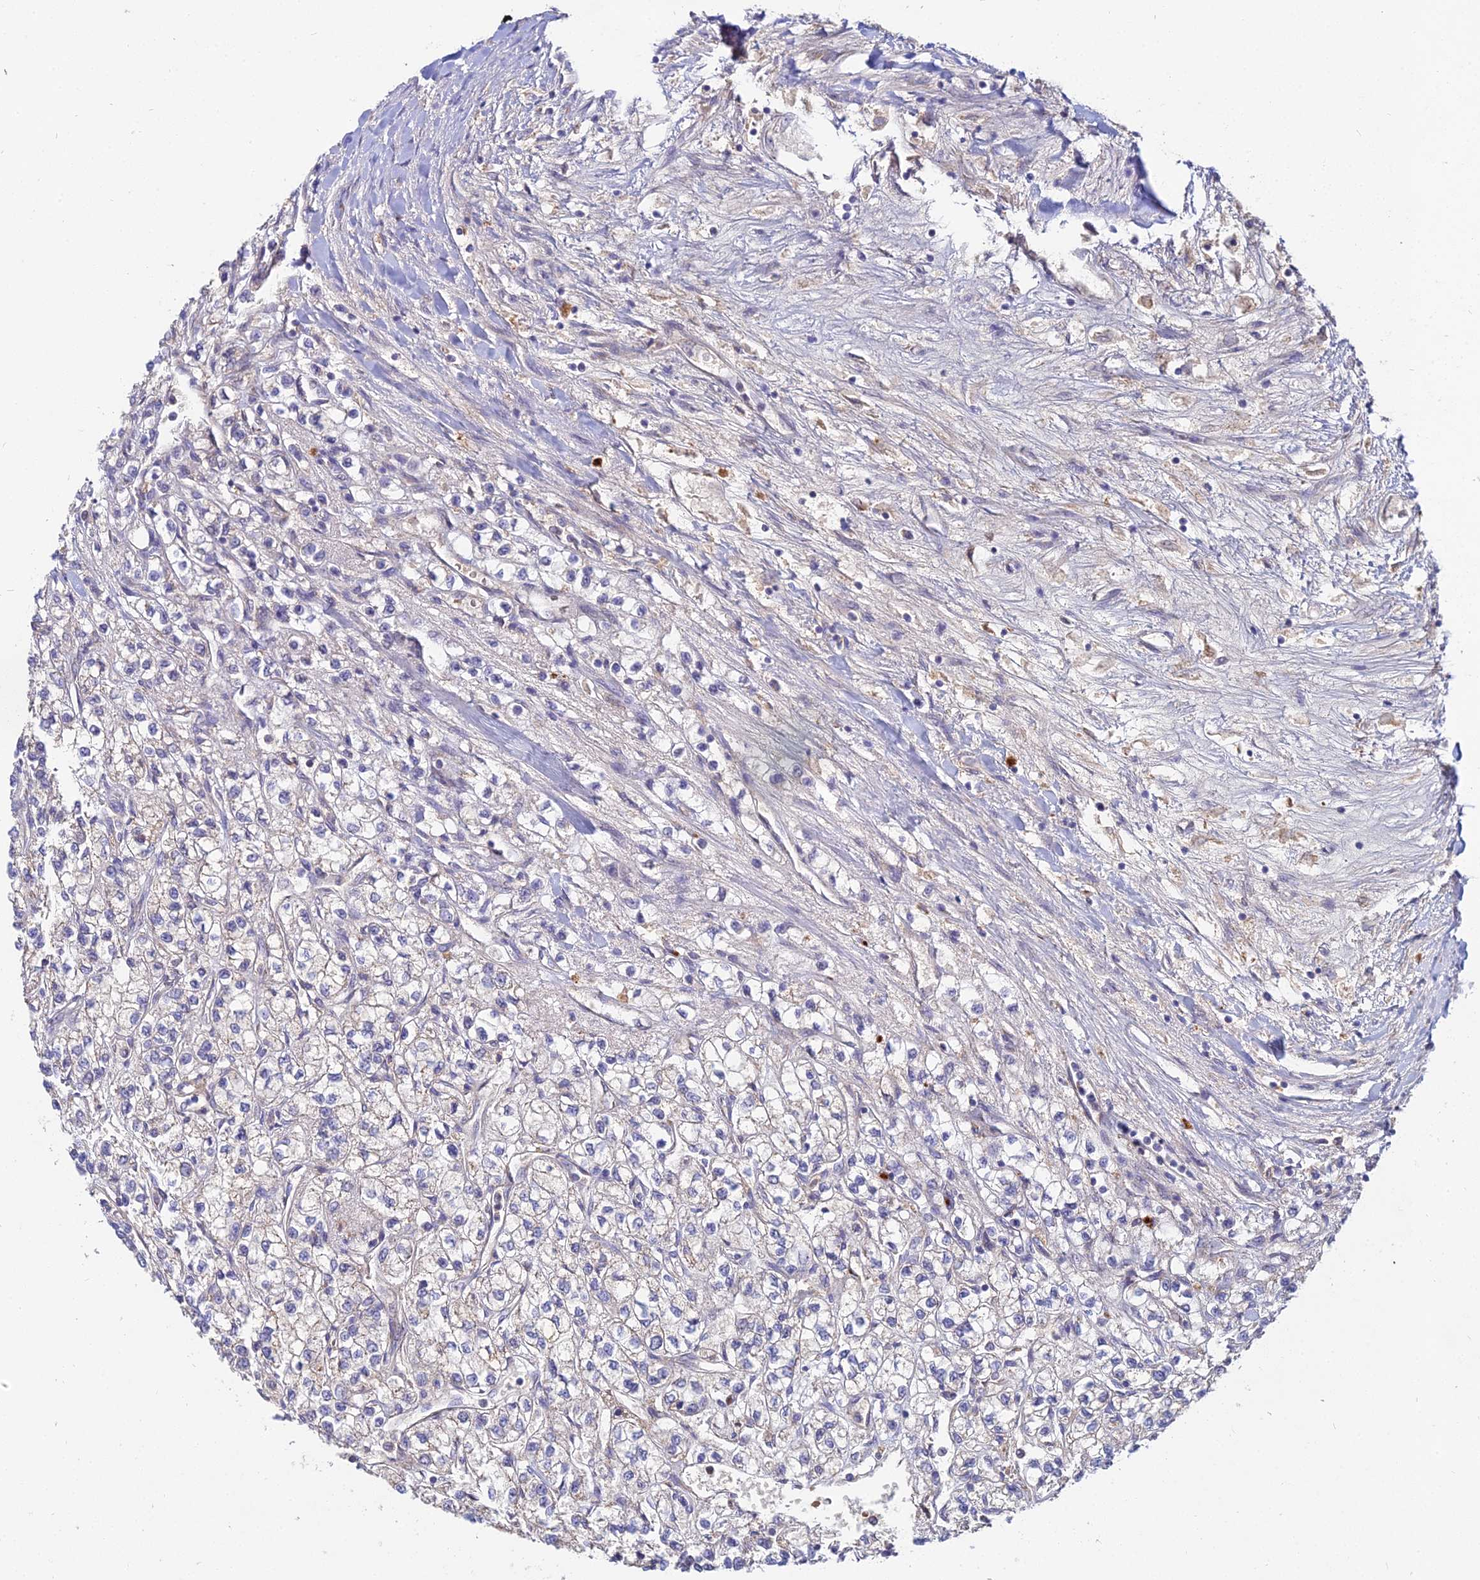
{"staining": {"intensity": "weak", "quantity": "<25%", "location": "cytoplasmic/membranous"}, "tissue": "renal cancer", "cell_type": "Tumor cells", "image_type": "cancer", "snomed": [{"axis": "morphology", "description": "Adenocarcinoma, NOS"}, {"axis": "topography", "description": "Kidney"}], "caption": "Adenocarcinoma (renal) was stained to show a protein in brown. There is no significant expression in tumor cells. (Brightfield microscopy of DAB (3,3'-diaminobenzidine) IHC at high magnification).", "gene": "WDR43", "patient": {"sex": "male", "age": 80}}